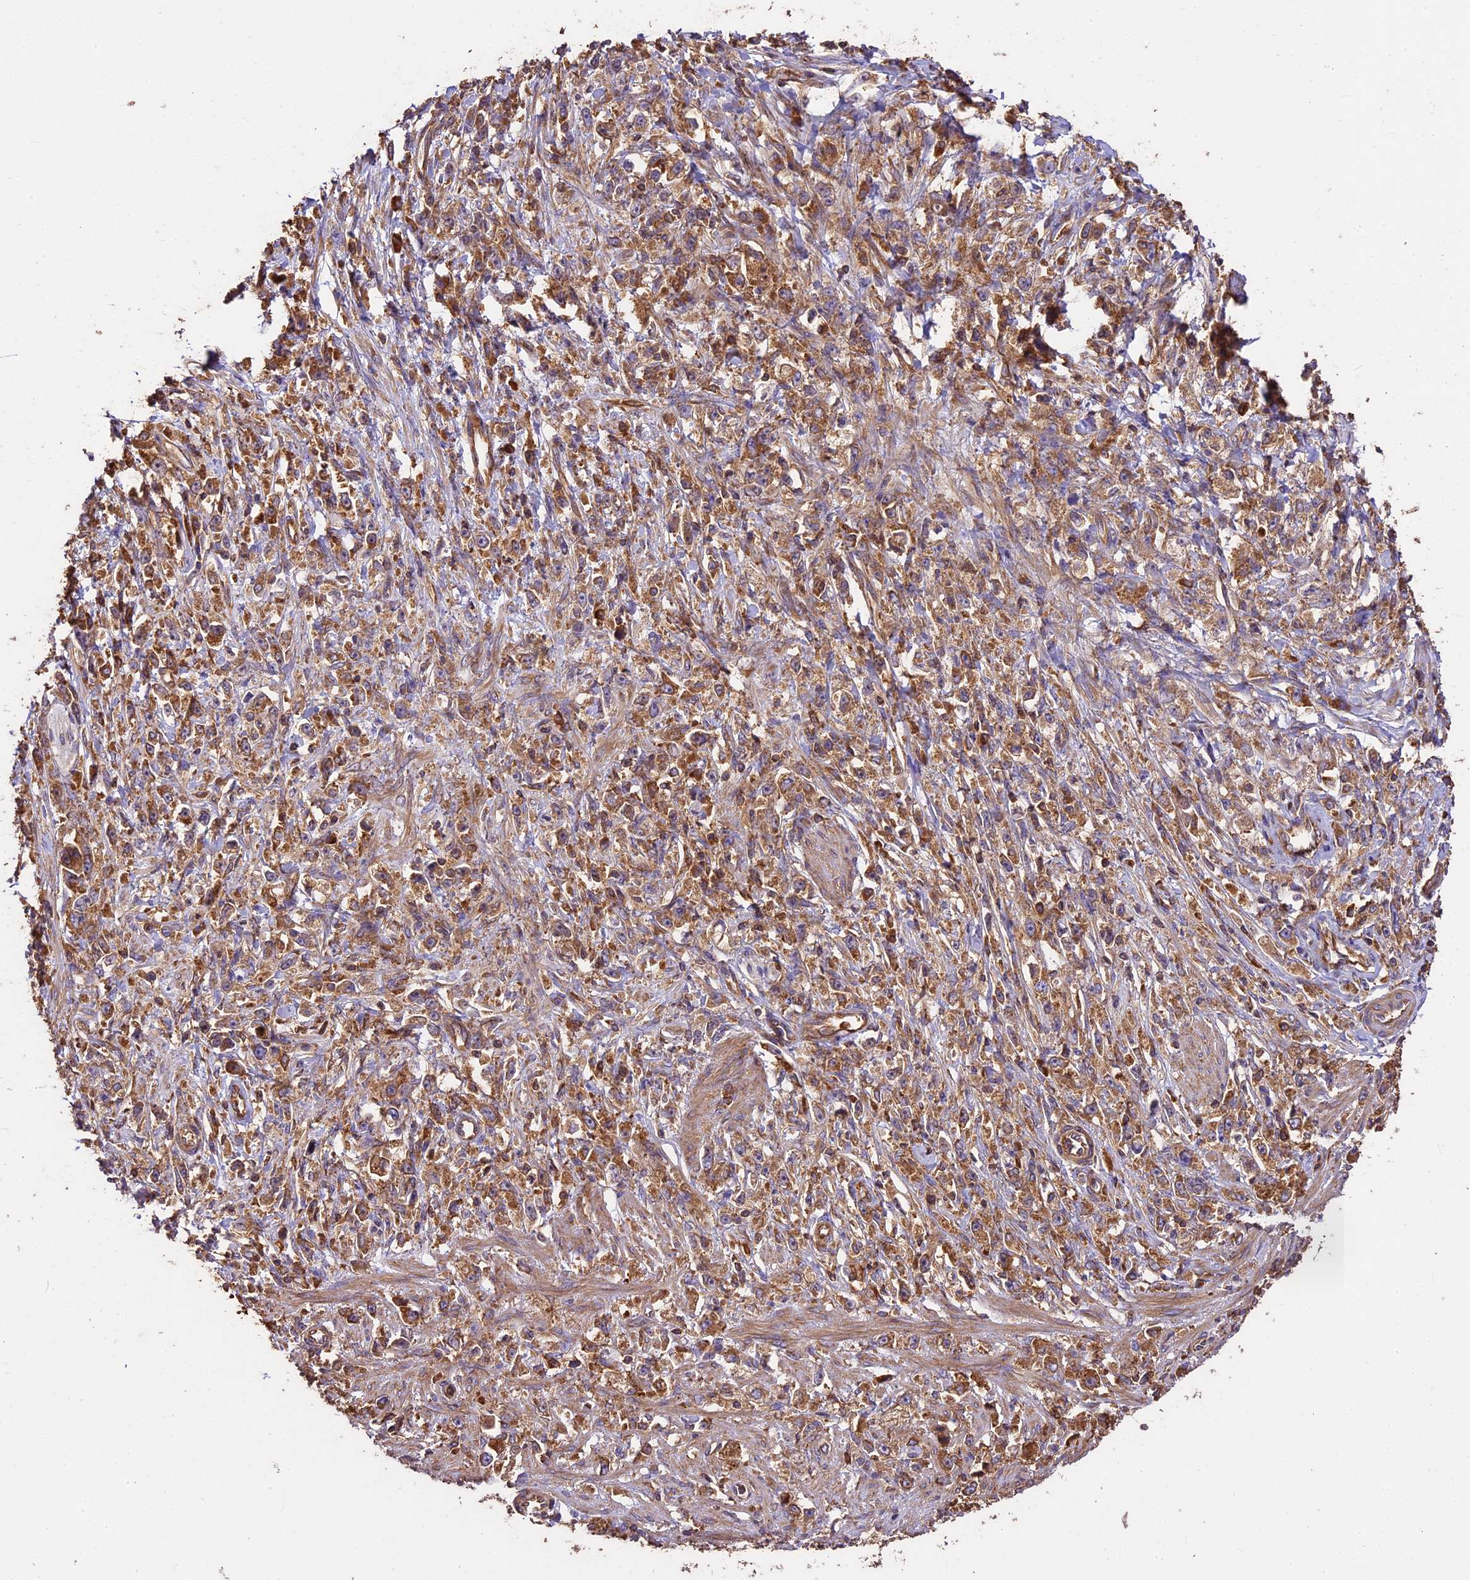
{"staining": {"intensity": "moderate", "quantity": ">75%", "location": "cytoplasmic/membranous"}, "tissue": "stomach cancer", "cell_type": "Tumor cells", "image_type": "cancer", "snomed": [{"axis": "morphology", "description": "Adenocarcinoma, NOS"}, {"axis": "topography", "description": "Stomach"}], "caption": "A brown stain highlights moderate cytoplasmic/membranous positivity of a protein in human stomach cancer (adenocarcinoma) tumor cells.", "gene": "KARS1", "patient": {"sex": "female", "age": 59}}